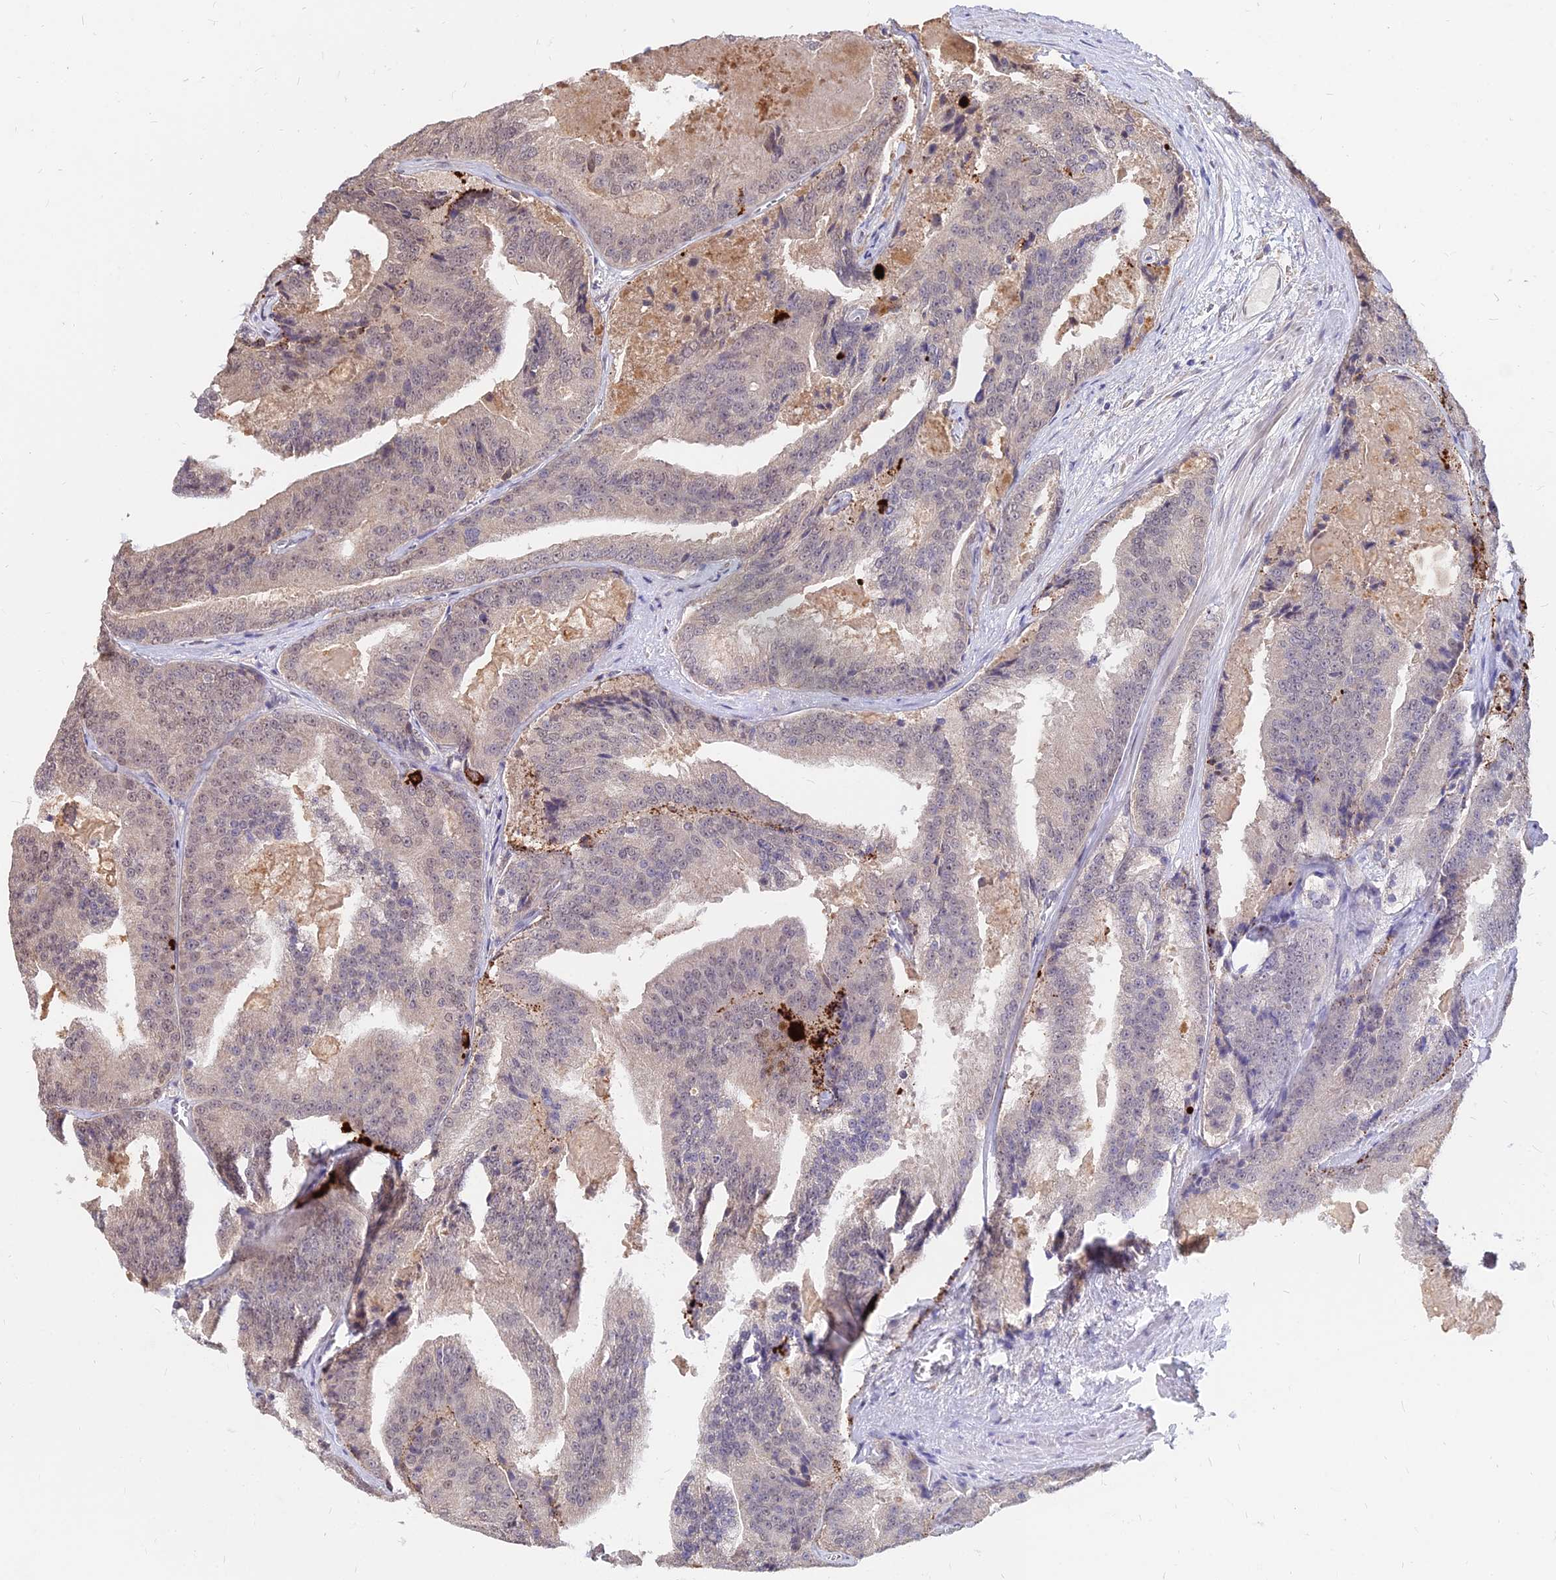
{"staining": {"intensity": "weak", "quantity": "<25%", "location": "cytoplasmic/membranous"}, "tissue": "prostate cancer", "cell_type": "Tumor cells", "image_type": "cancer", "snomed": [{"axis": "morphology", "description": "Adenocarcinoma, High grade"}, {"axis": "topography", "description": "Prostate"}], "caption": "A micrograph of human prostate adenocarcinoma (high-grade) is negative for staining in tumor cells.", "gene": "C11orf68", "patient": {"sex": "male", "age": 61}}